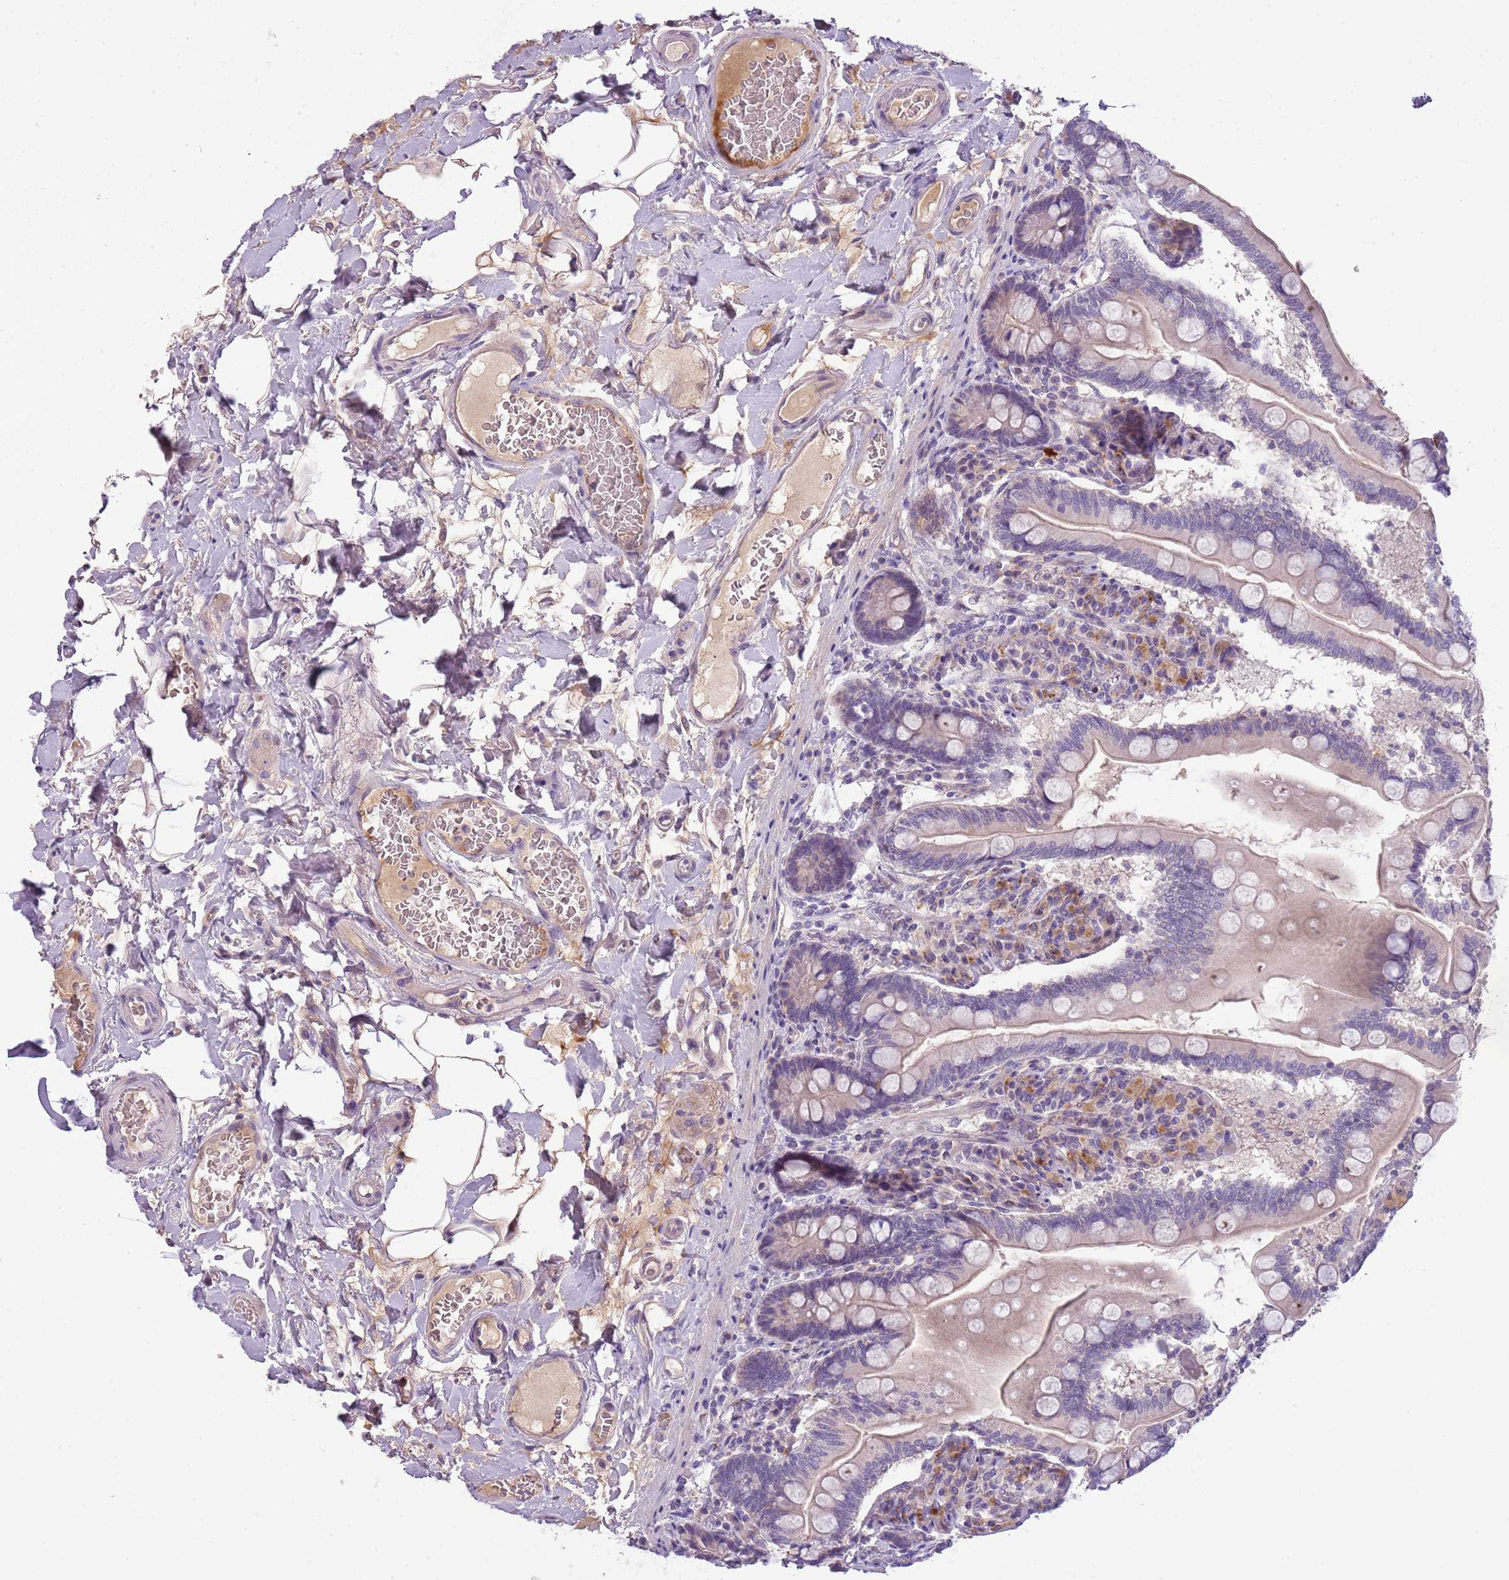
{"staining": {"intensity": "weak", "quantity": "<25%", "location": "cytoplasmic/membranous"}, "tissue": "small intestine", "cell_type": "Glandular cells", "image_type": "normal", "snomed": [{"axis": "morphology", "description": "Normal tissue, NOS"}, {"axis": "topography", "description": "Small intestine"}], "caption": "DAB (3,3'-diaminobenzidine) immunohistochemical staining of normal small intestine exhibits no significant expression in glandular cells.", "gene": "SCAMP5", "patient": {"sex": "female", "age": 64}}